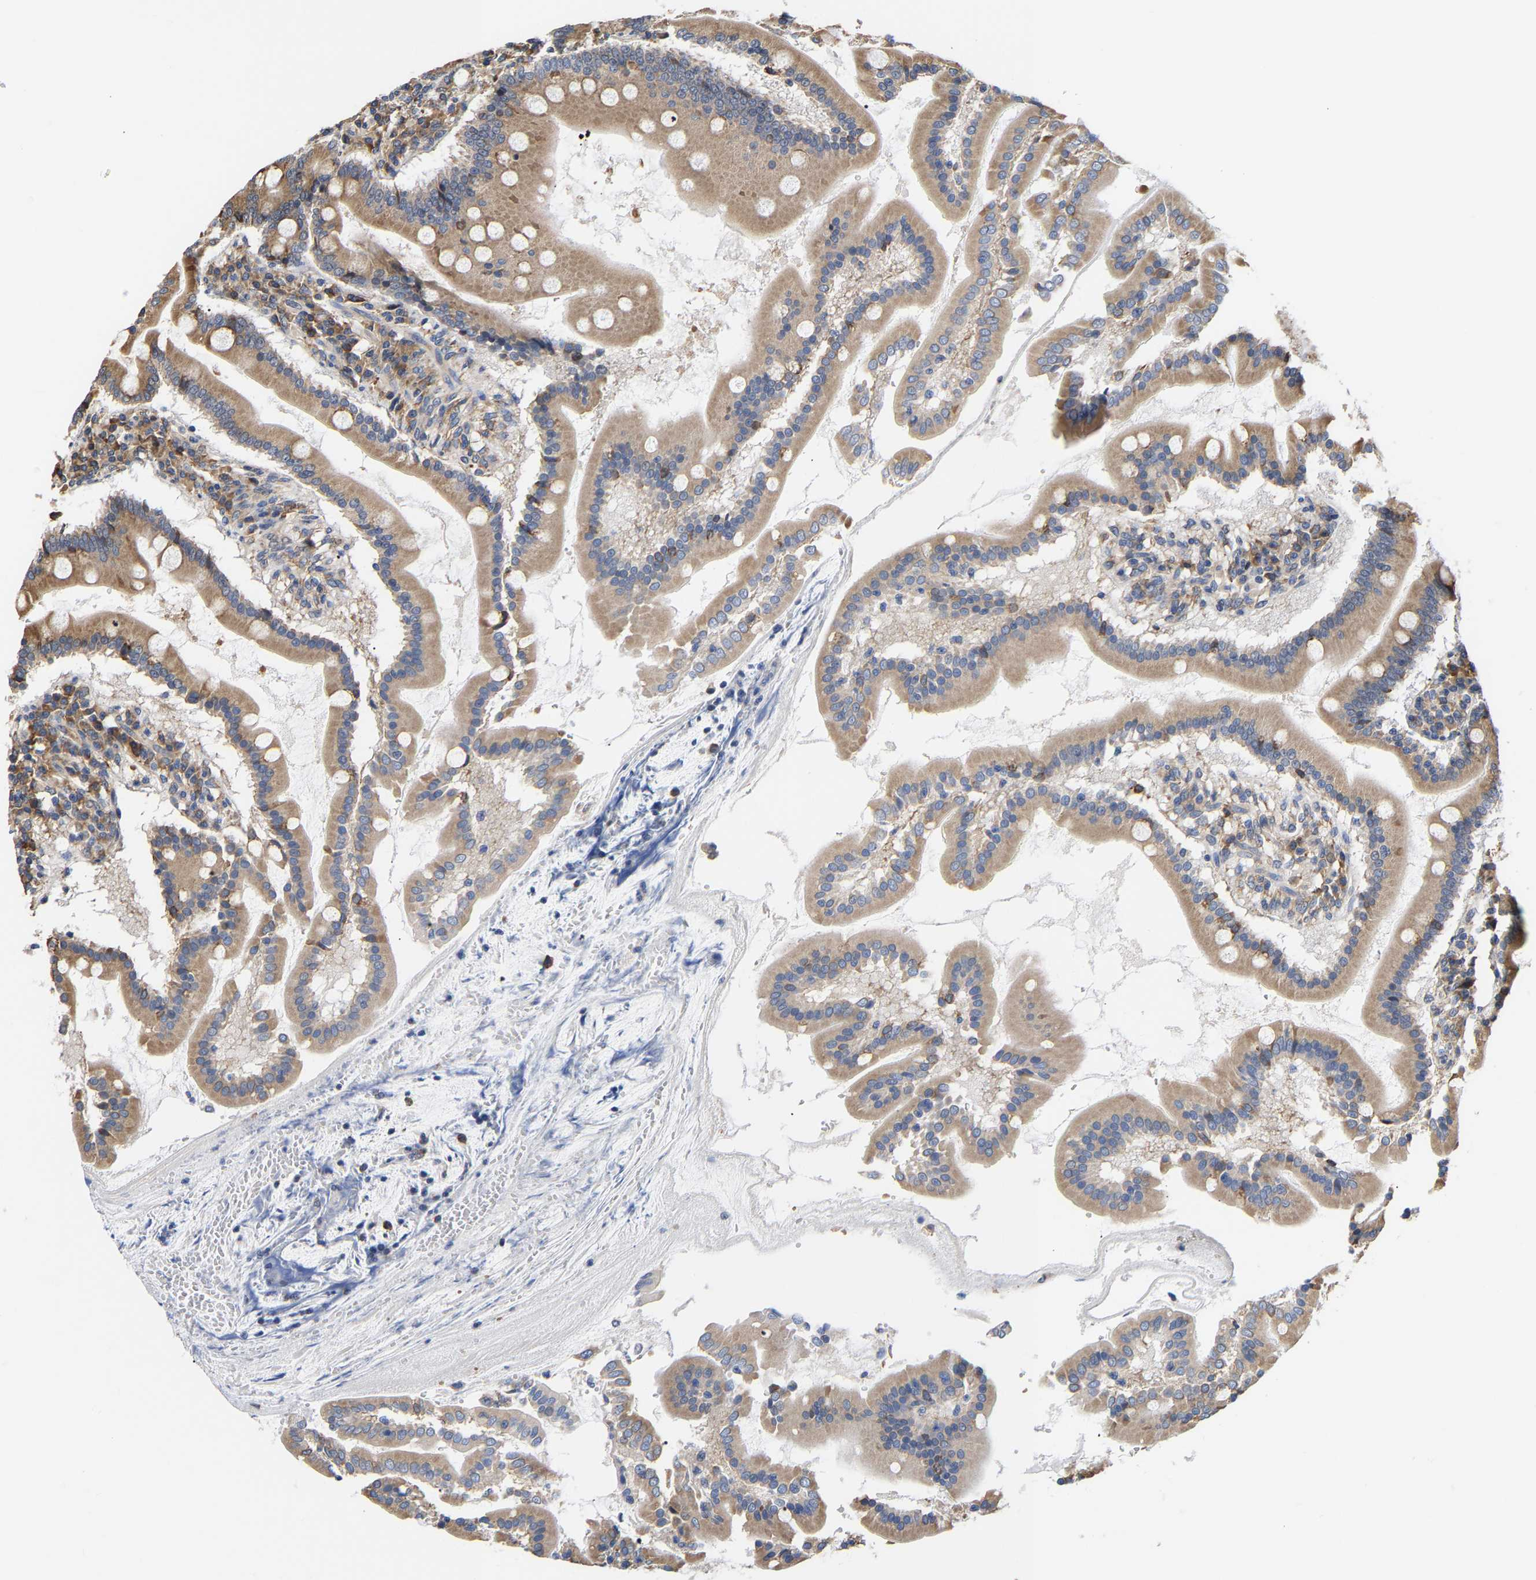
{"staining": {"intensity": "moderate", "quantity": ">75%", "location": "cytoplasmic/membranous"}, "tissue": "duodenum", "cell_type": "Glandular cells", "image_type": "normal", "snomed": [{"axis": "morphology", "description": "Normal tissue, NOS"}, {"axis": "topography", "description": "Duodenum"}], "caption": "Immunohistochemical staining of unremarkable duodenum demonstrates moderate cytoplasmic/membranous protein positivity in about >75% of glandular cells.", "gene": "ARAP1", "patient": {"sex": "male", "age": 50}}